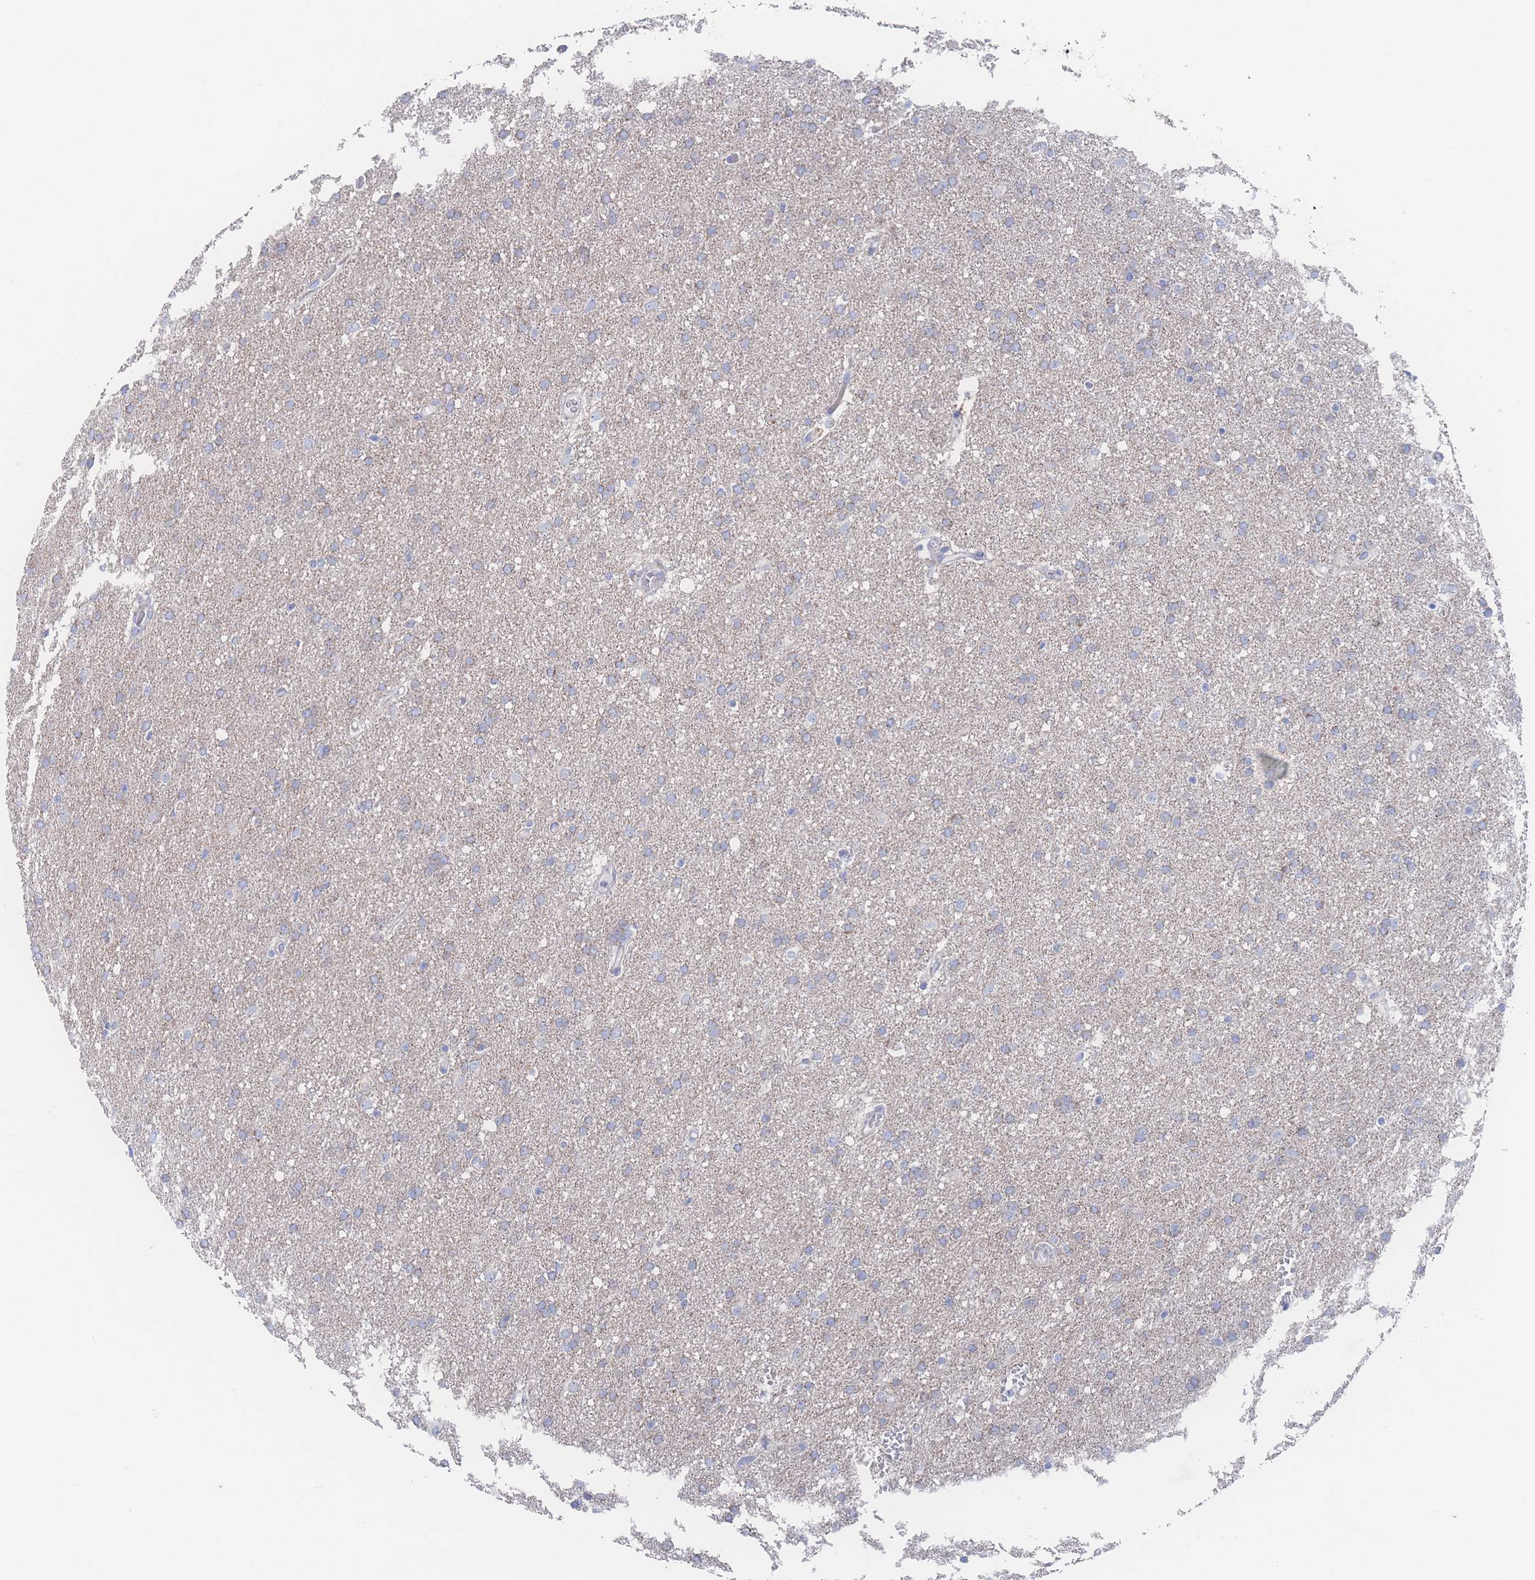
{"staining": {"intensity": "weak", "quantity": "<25%", "location": "cytoplasmic/membranous"}, "tissue": "glioma", "cell_type": "Tumor cells", "image_type": "cancer", "snomed": [{"axis": "morphology", "description": "Glioma, malignant, High grade"}, {"axis": "topography", "description": "Cerebral cortex"}], "caption": "IHC photomicrograph of human malignant glioma (high-grade) stained for a protein (brown), which demonstrates no positivity in tumor cells.", "gene": "SNPH", "patient": {"sex": "female", "age": 36}}